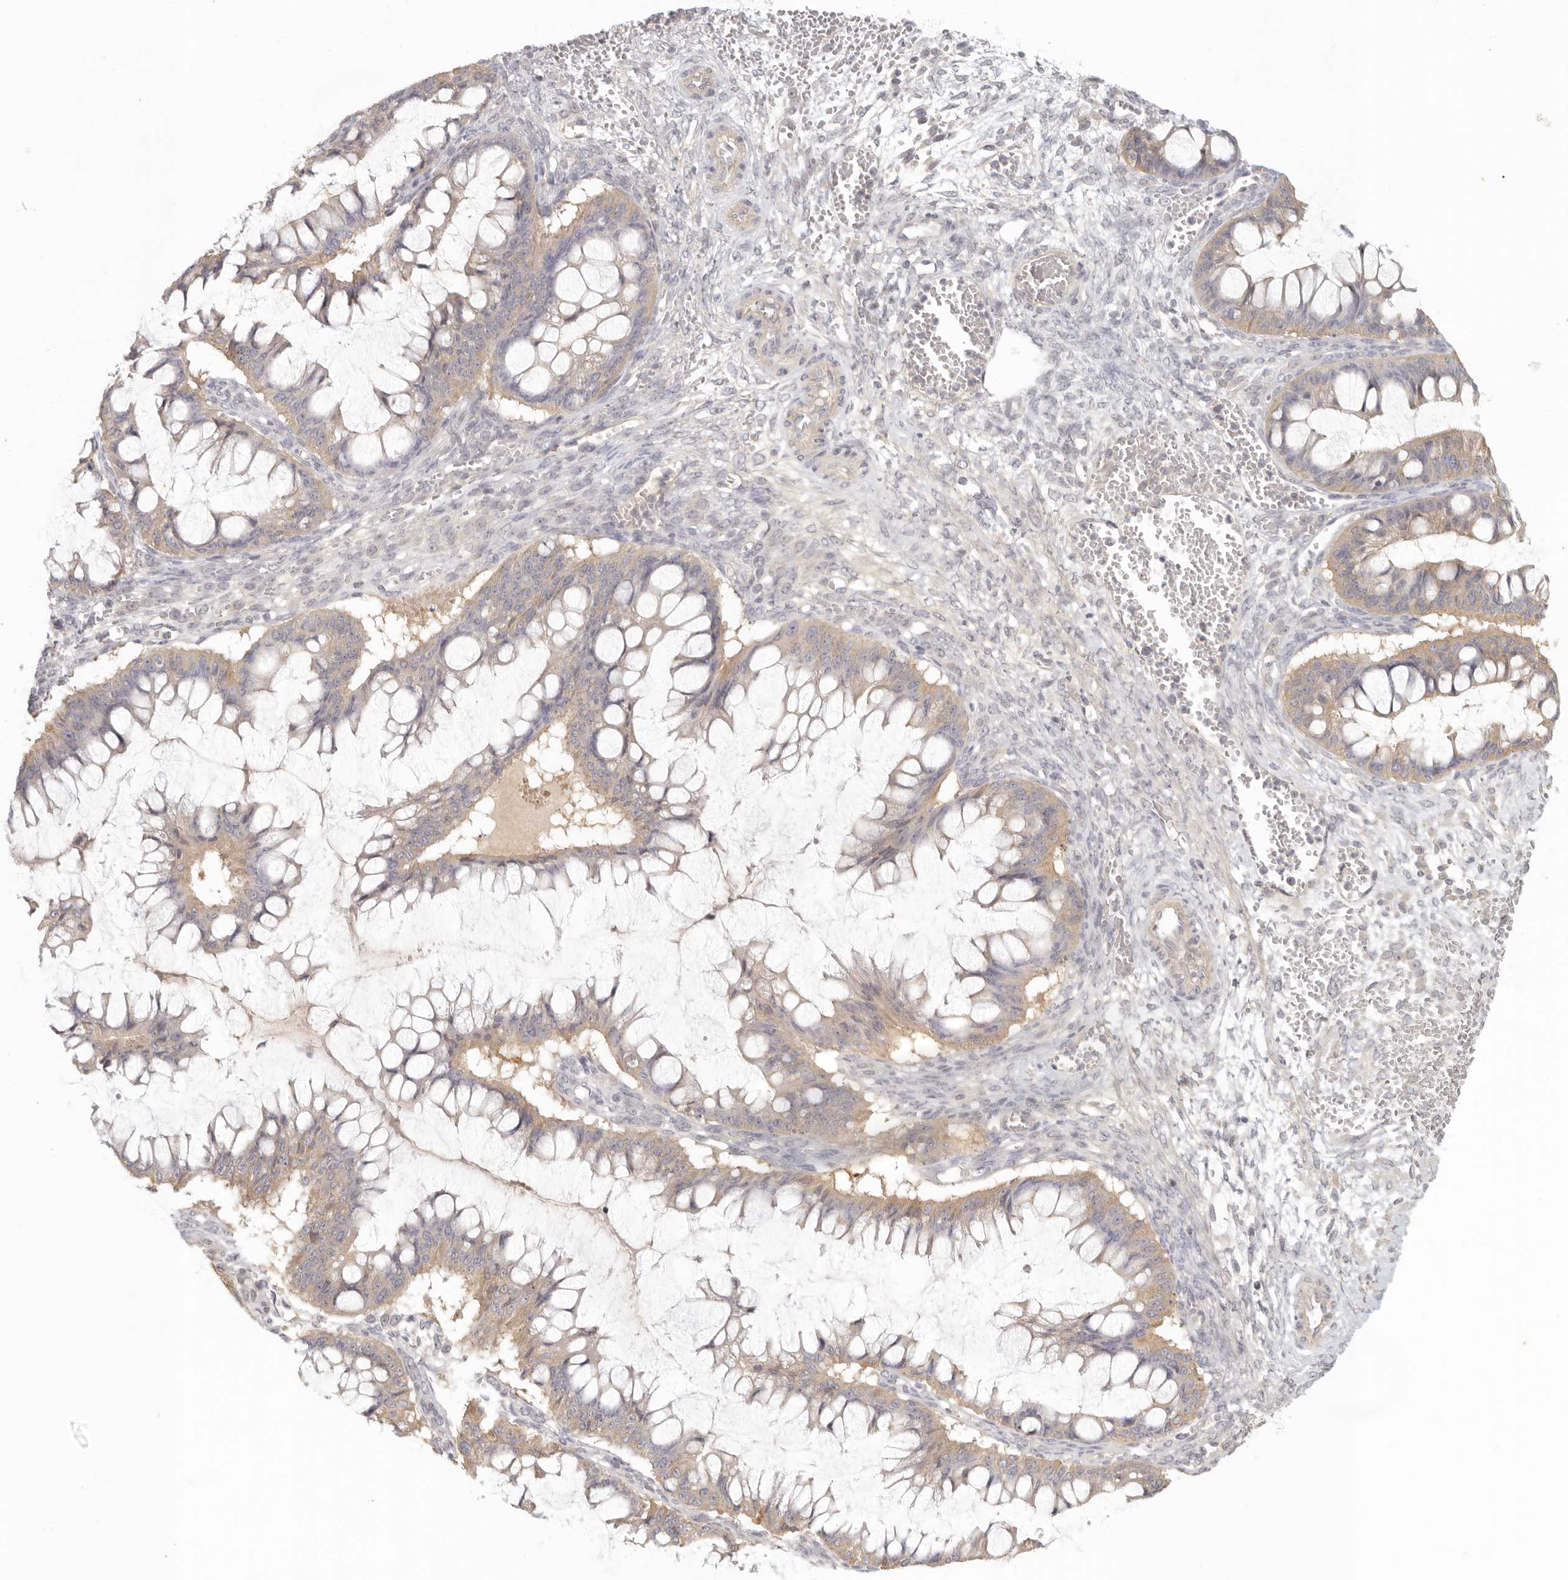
{"staining": {"intensity": "weak", "quantity": ">75%", "location": "cytoplasmic/membranous"}, "tissue": "ovarian cancer", "cell_type": "Tumor cells", "image_type": "cancer", "snomed": [{"axis": "morphology", "description": "Cystadenocarcinoma, mucinous, NOS"}, {"axis": "topography", "description": "Ovary"}], "caption": "Immunohistochemistry (IHC) of human mucinous cystadenocarcinoma (ovarian) displays low levels of weak cytoplasmic/membranous expression in approximately >75% of tumor cells. (IHC, brightfield microscopy, high magnification).", "gene": "AHDC1", "patient": {"sex": "female", "age": 73}}